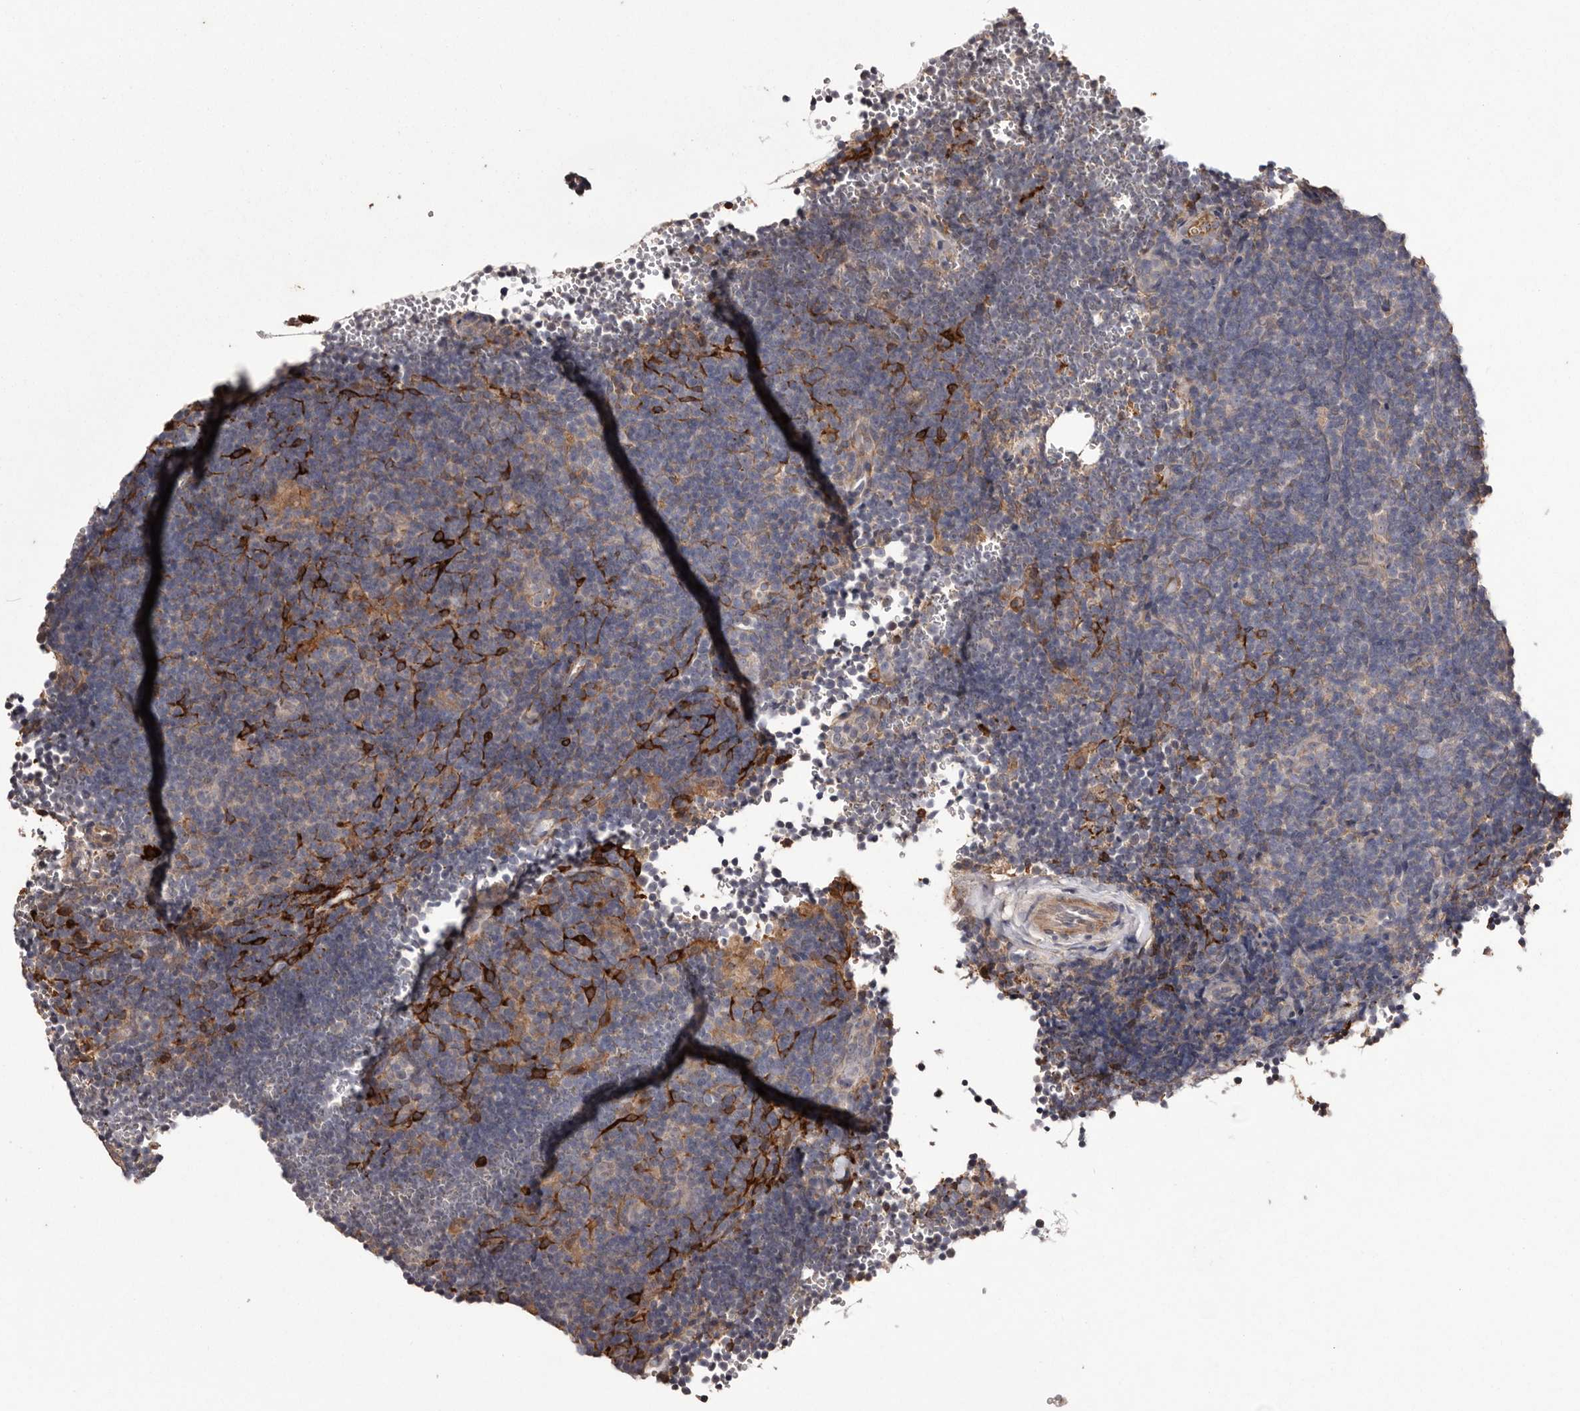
{"staining": {"intensity": "negative", "quantity": "none", "location": "none"}, "tissue": "lymphoma", "cell_type": "Tumor cells", "image_type": "cancer", "snomed": [{"axis": "morphology", "description": "Hodgkin's disease, NOS"}, {"axis": "topography", "description": "Lymph node"}], "caption": "The photomicrograph demonstrates no significant expression in tumor cells of Hodgkin's disease.", "gene": "CYP1B1", "patient": {"sex": "female", "age": 57}}